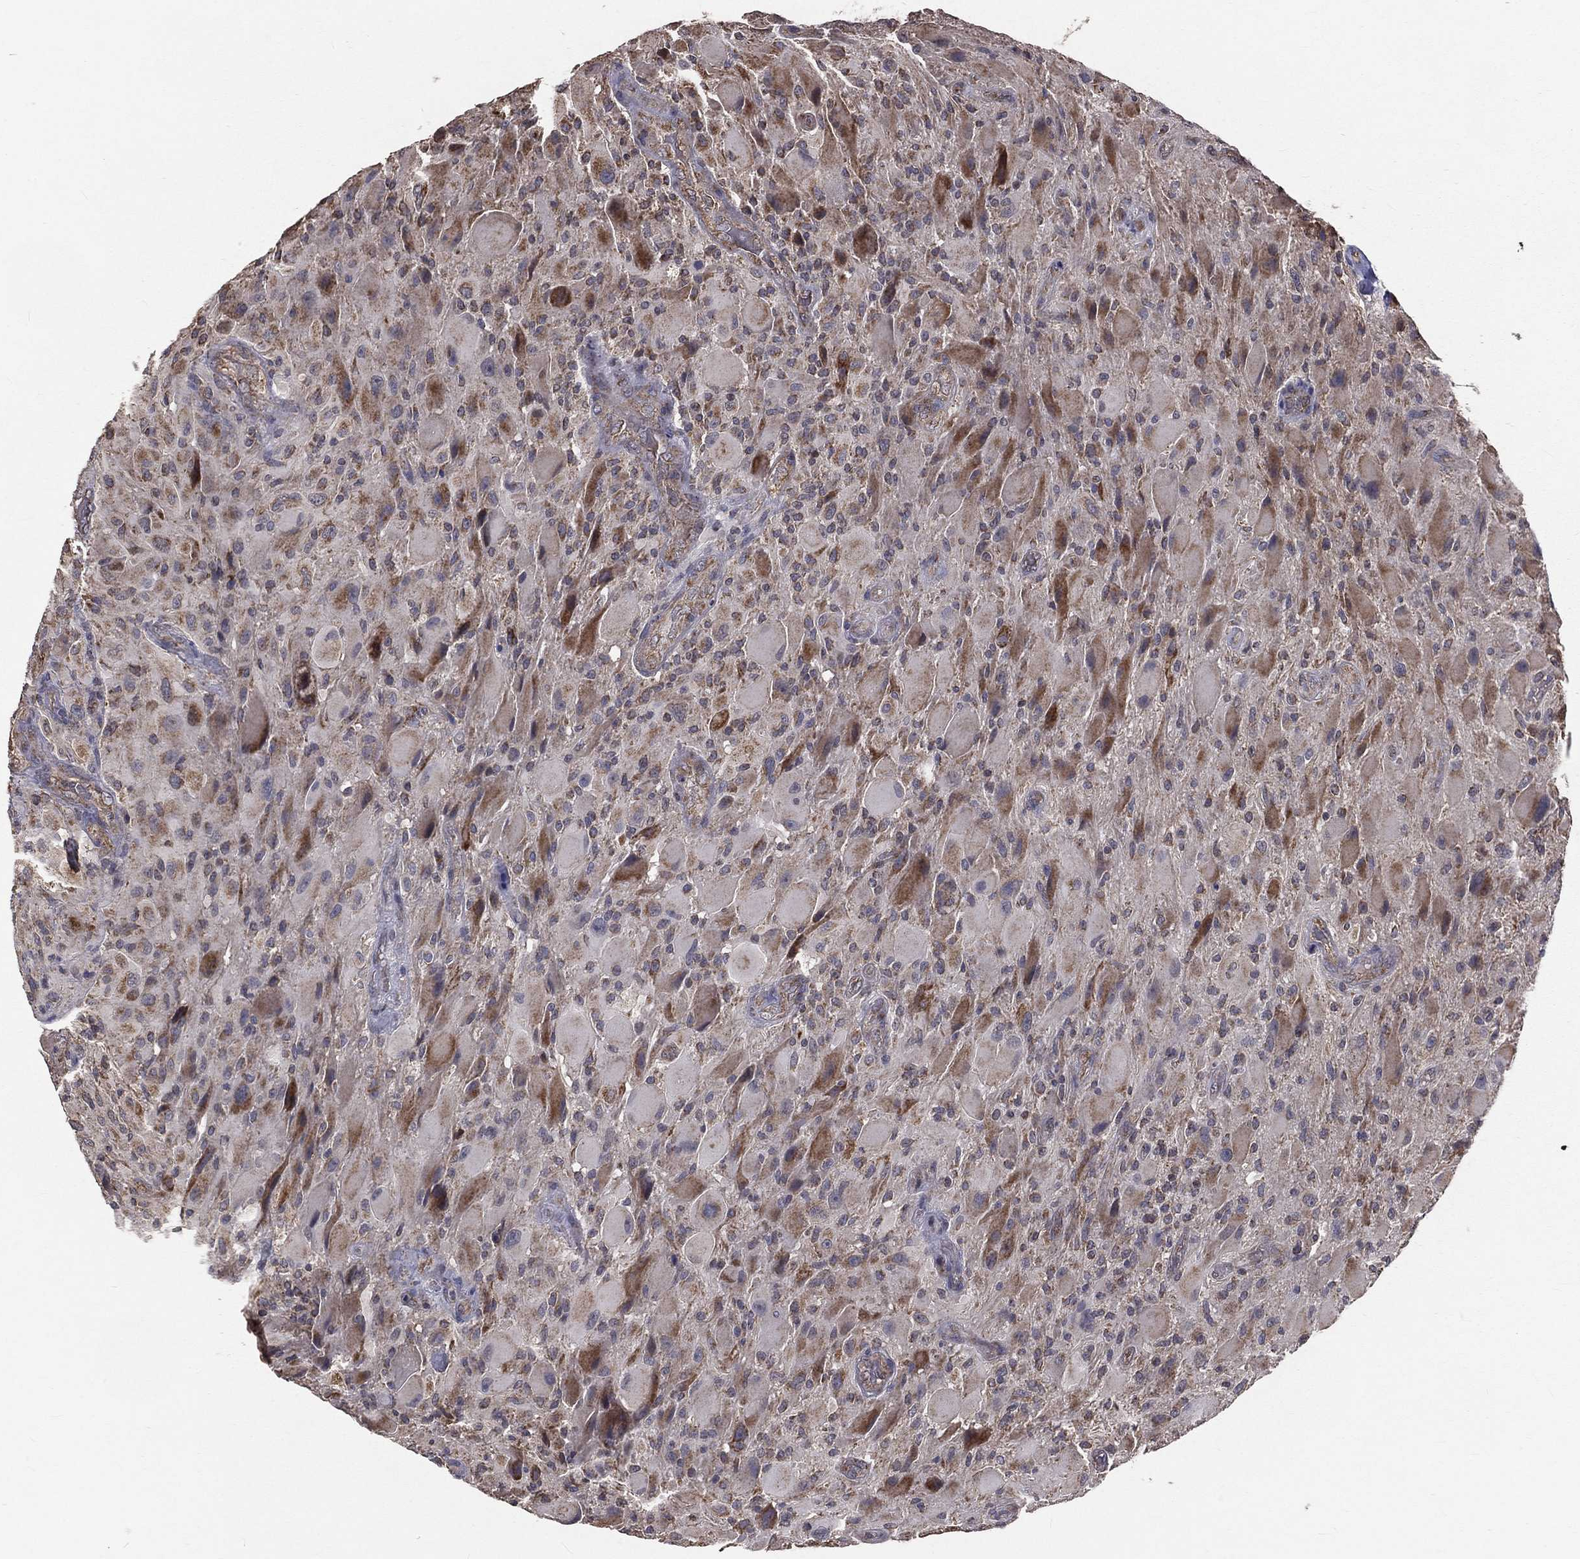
{"staining": {"intensity": "moderate", "quantity": "<25%", "location": "cytoplasmic/membranous"}, "tissue": "glioma", "cell_type": "Tumor cells", "image_type": "cancer", "snomed": [{"axis": "morphology", "description": "Glioma, malignant, High grade"}, {"axis": "topography", "description": "Cerebral cortex"}], "caption": "About <25% of tumor cells in glioma show moderate cytoplasmic/membranous protein staining as visualized by brown immunohistochemical staining.", "gene": "MRPL46", "patient": {"sex": "male", "age": 35}}